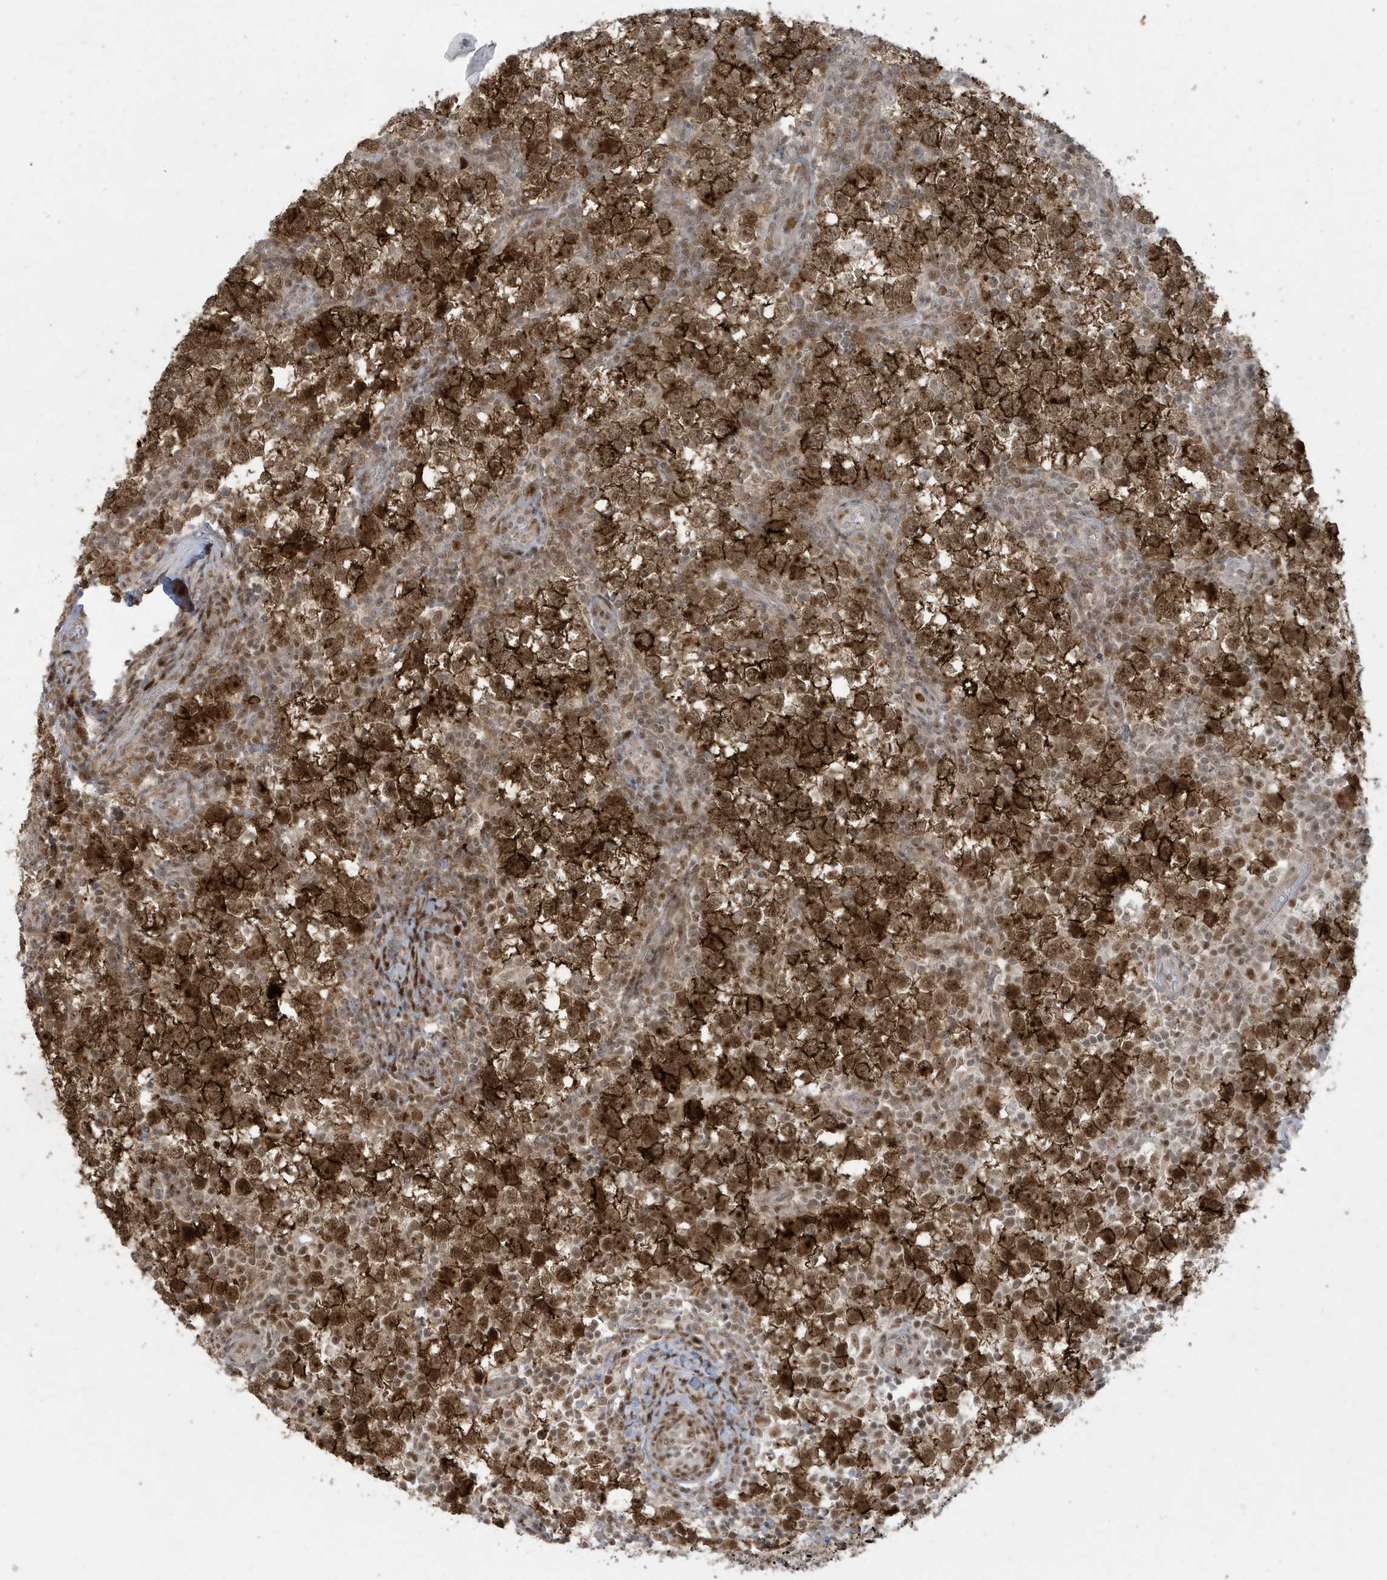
{"staining": {"intensity": "strong", "quantity": ">75%", "location": "cytoplasmic/membranous,nuclear"}, "tissue": "testis cancer", "cell_type": "Tumor cells", "image_type": "cancer", "snomed": [{"axis": "morphology", "description": "Seminoma, NOS"}, {"axis": "topography", "description": "Testis"}], "caption": "About >75% of tumor cells in human seminoma (testis) show strong cytoplasmic/membranous and nuclear protein expression as visualized by brown immunohistochemical staining.", "gene": "C1orf52", "patient": {"sex": "male", "age": 65}}